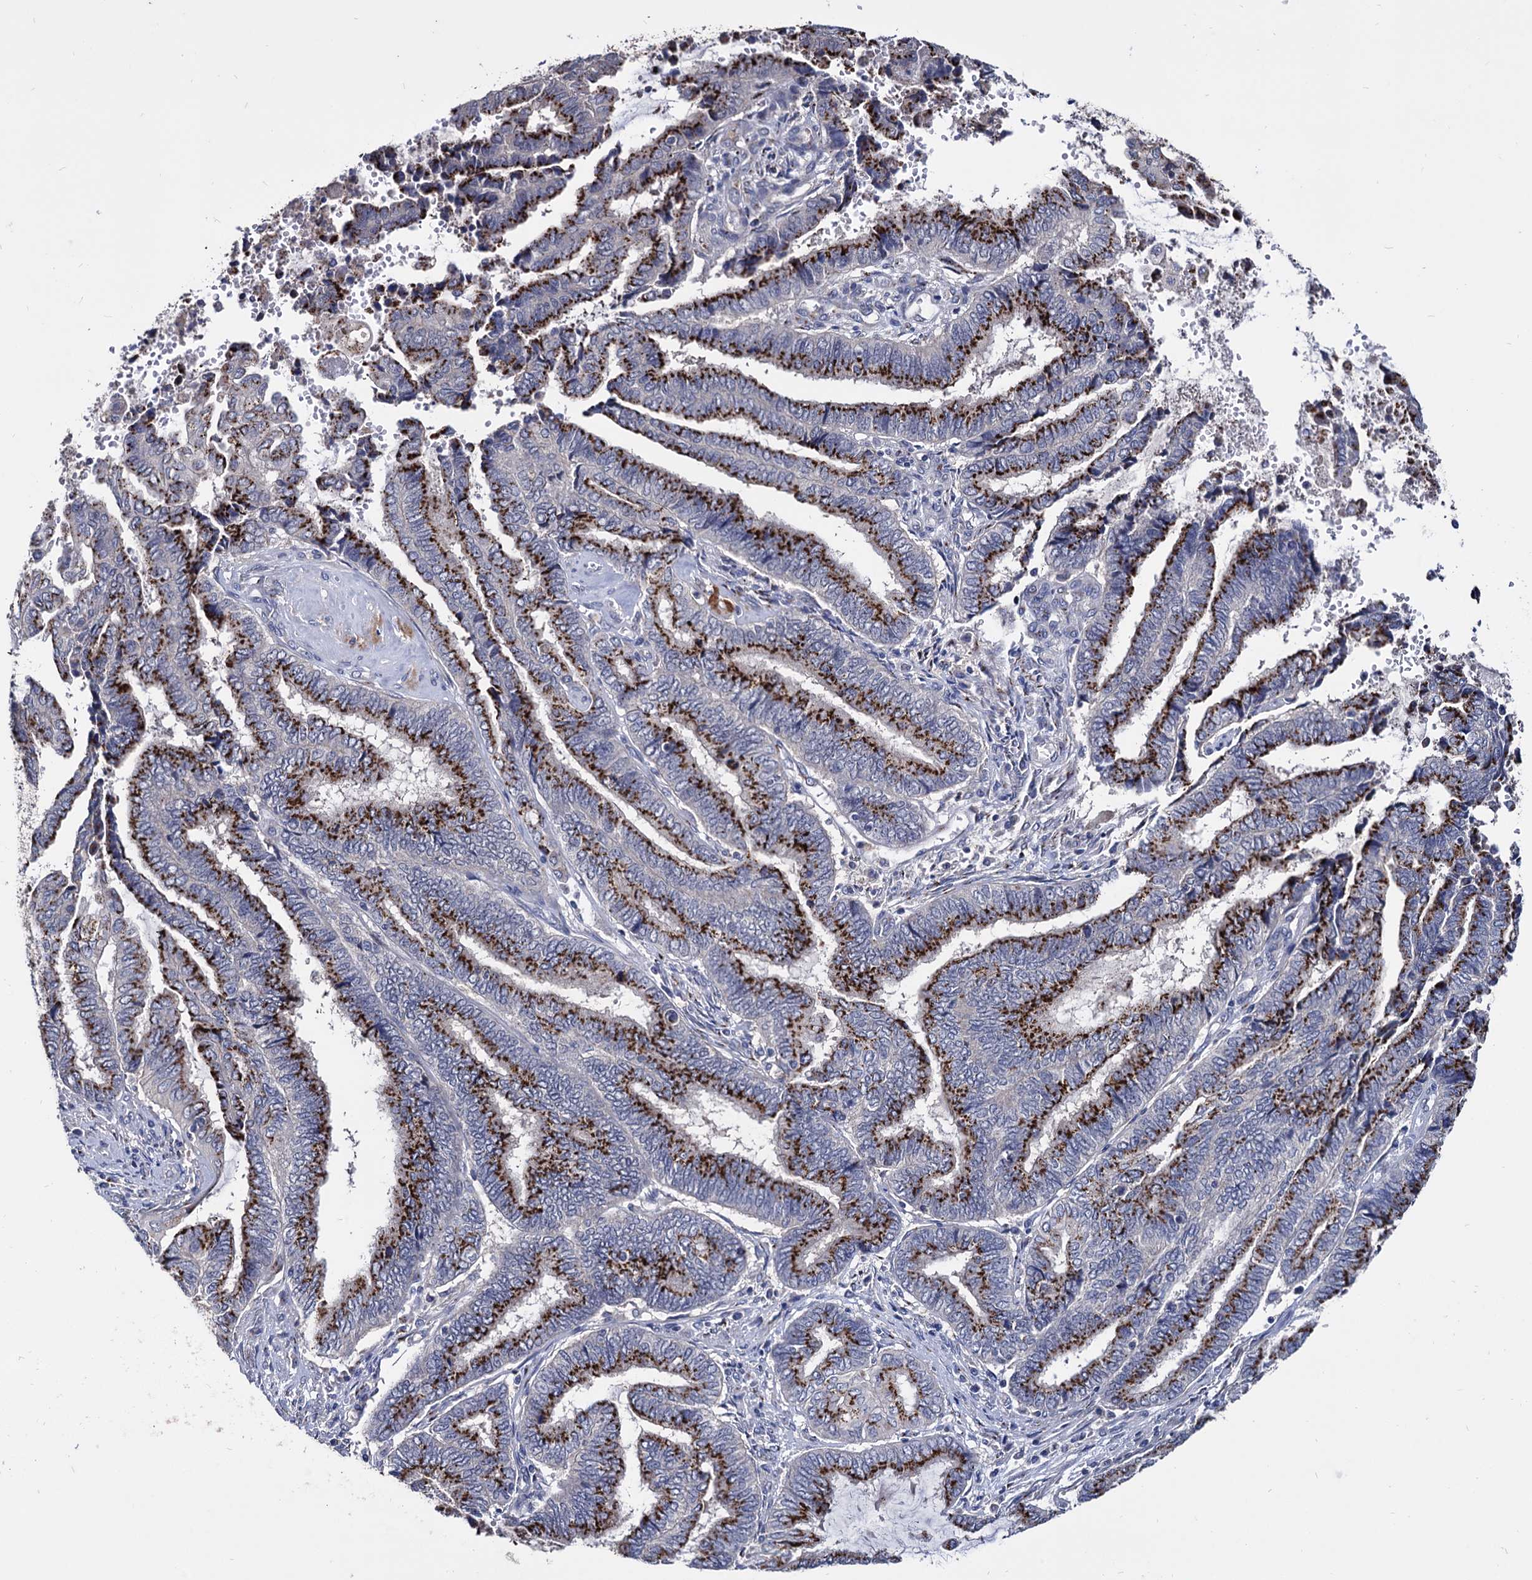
{"staining": {"intensity": "strong", "quantity": ">75%", "location": "cytoplasmic/membranous"}, "tissue": "endometrial cancer", "cell_type": "Tumor cells", "image_type": "cancer", "snomed": [{"axis": "morphology", "description": "Adenocarcinoma, NOS"}, {"axis": "topography", "description": "Uterus"}, {"axis": "topography", "description": "Endometrium"}], "caption": "DAB (3,3'-diaminobenzidine) immunohistochemical staining of endometrial cancer (adenocarcinoma) displays strong cytoplasmic/membranous protein staining in about >75% of tumor cells.", "gene": "ESD", "patient": {"sex": "female", "age": 70}}